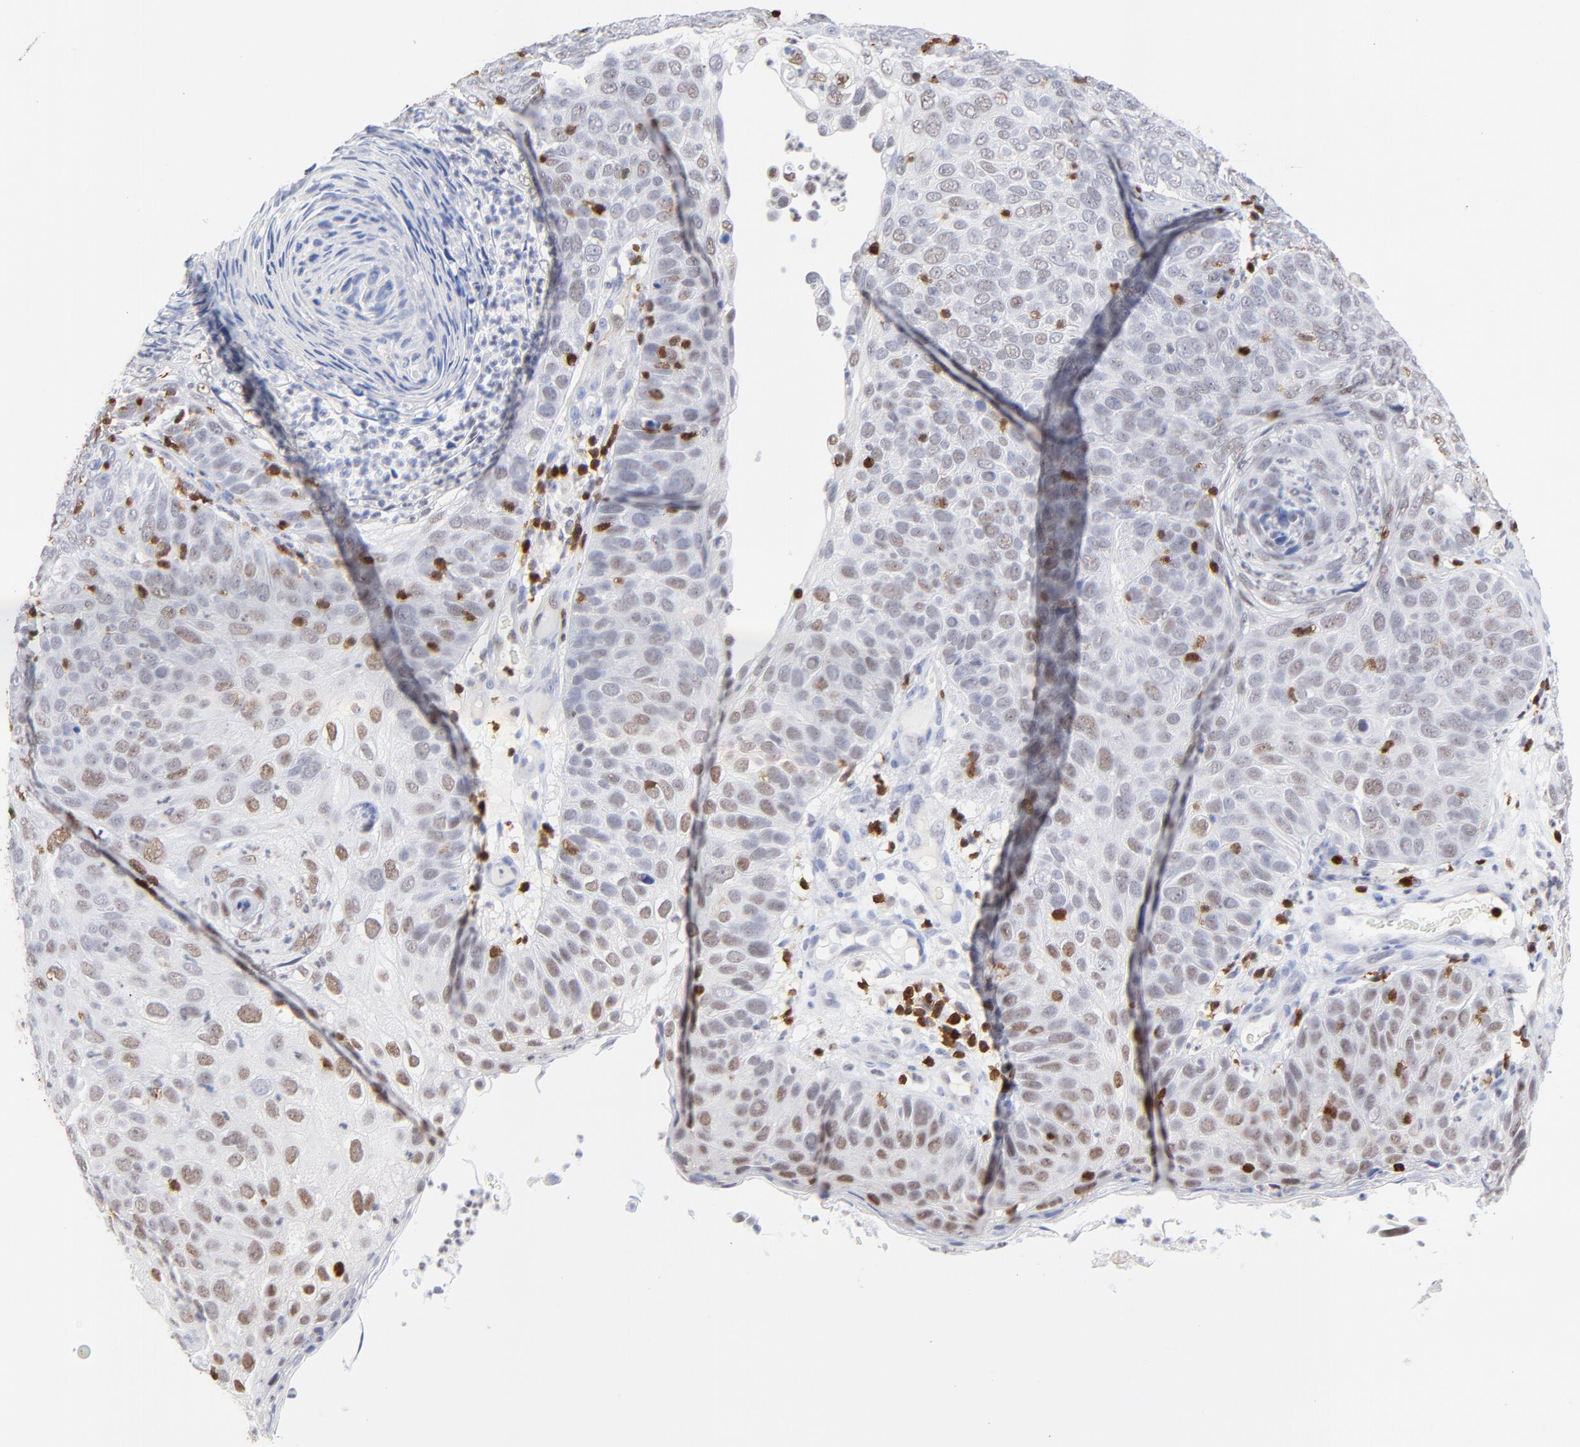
{"staining": {"intensity": "weak", "quantity": "25%-75%", "location": "nuclear"}, "tissue": "skin cancer", "cell_type": "Tumor cells", "image_type": "cancer", "snomed": [{"axis": "morphology", "description": "Squamous cell carcinoma, NOS"}, {"axis": "topography", "description": "Skin"}], "caption": "Immunohistochemistry histopathology image of human skin cancer (squamous cell carcinoma) stained for a protein (brown), which reveals low levels of weak nuclear staining in approximately 25%-75% of tumor cells.", "gene": "ZAP70", "patient": {"sex": "male", "age": 87}}